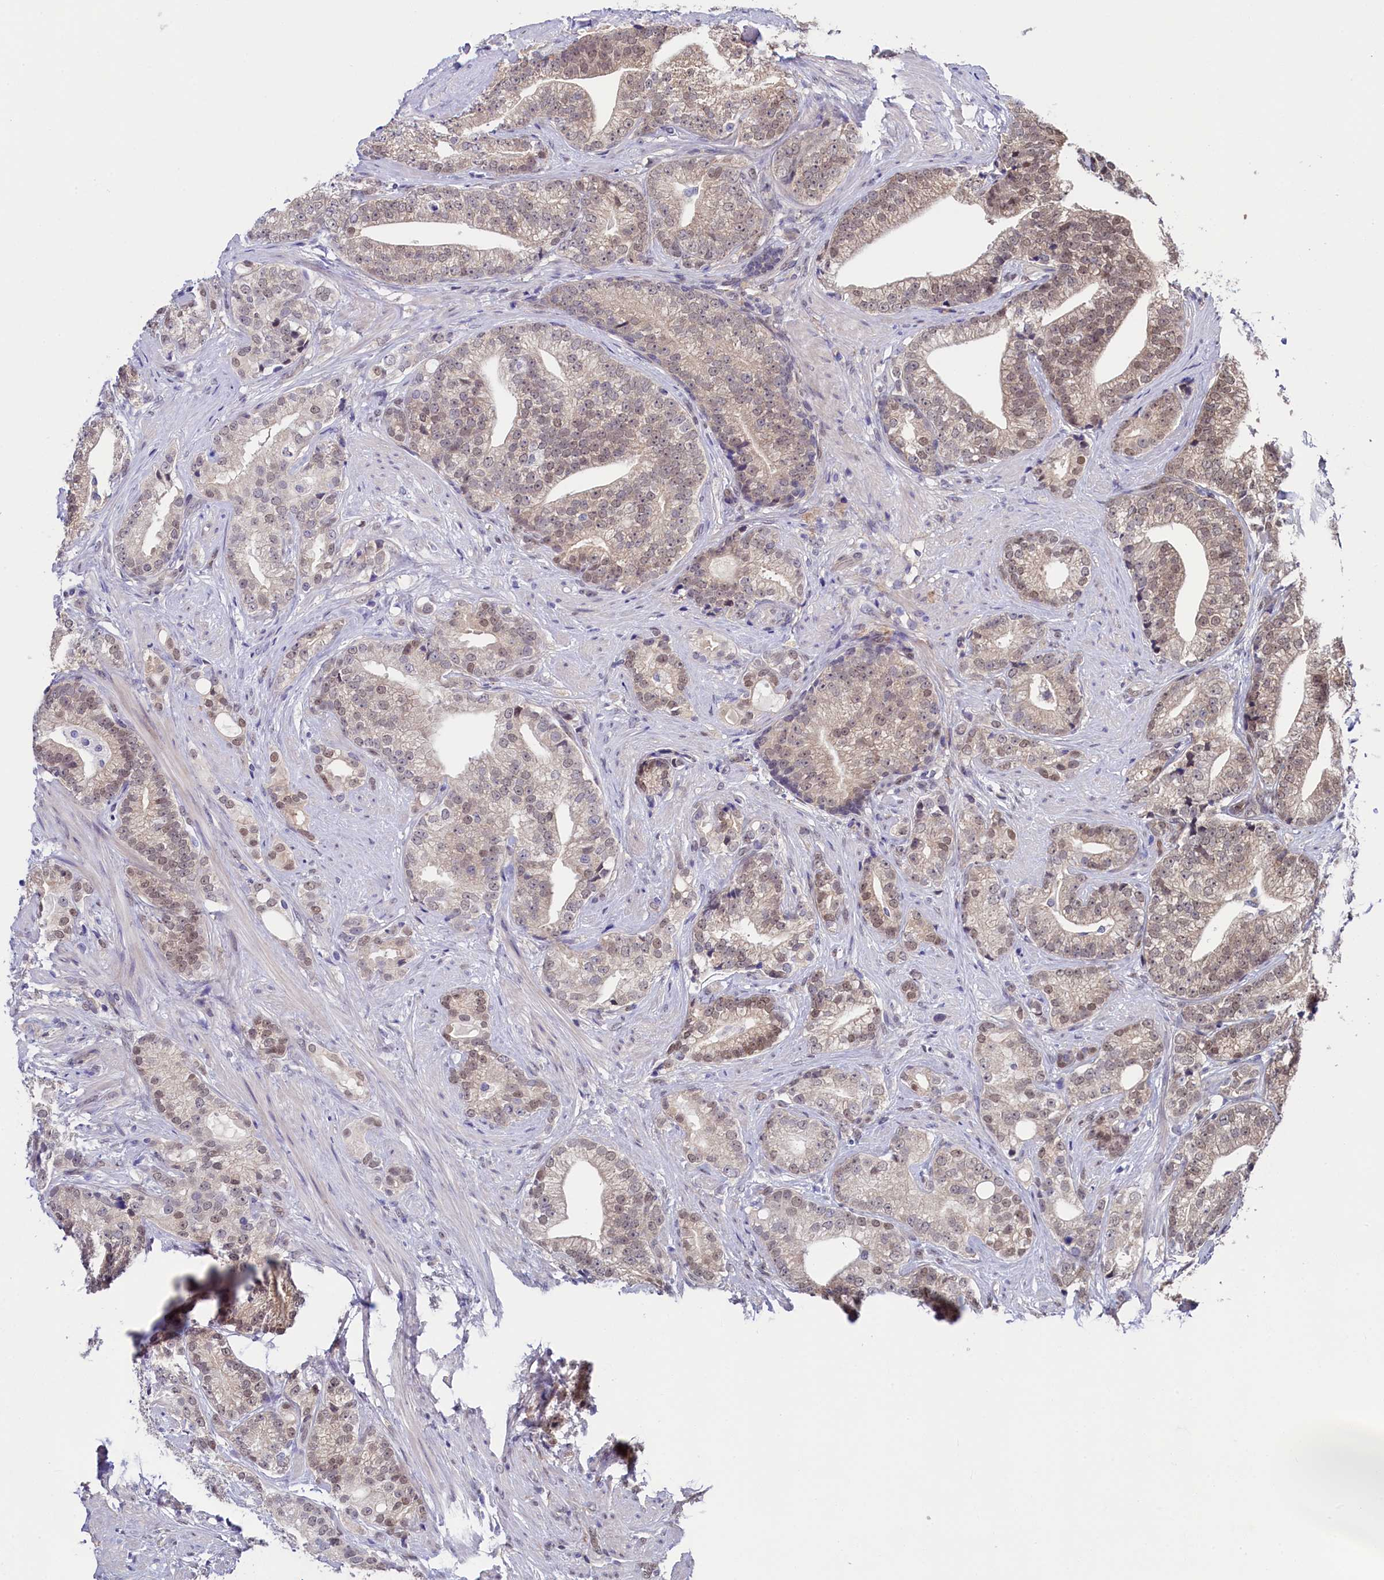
{"staining": {"intensity": "weak", "quantity": ">75%", "location": "nuclear"}, "tissue": "prostate cancer", "cell_type": "Tumor cells", "image_type": "cancer", "snomed": [{"axis": "morphology", "description": "Adenocarcinoma, Low grade"}, {"axis": "topography", "description": "Prostate"}], "caption": "Prostate low-grade adenocarcinoma stained with a protein marker displays weak staining in tumor cells.", "gene": "FLYWCH2", "patient": {"sex": "male", "age": 71}}